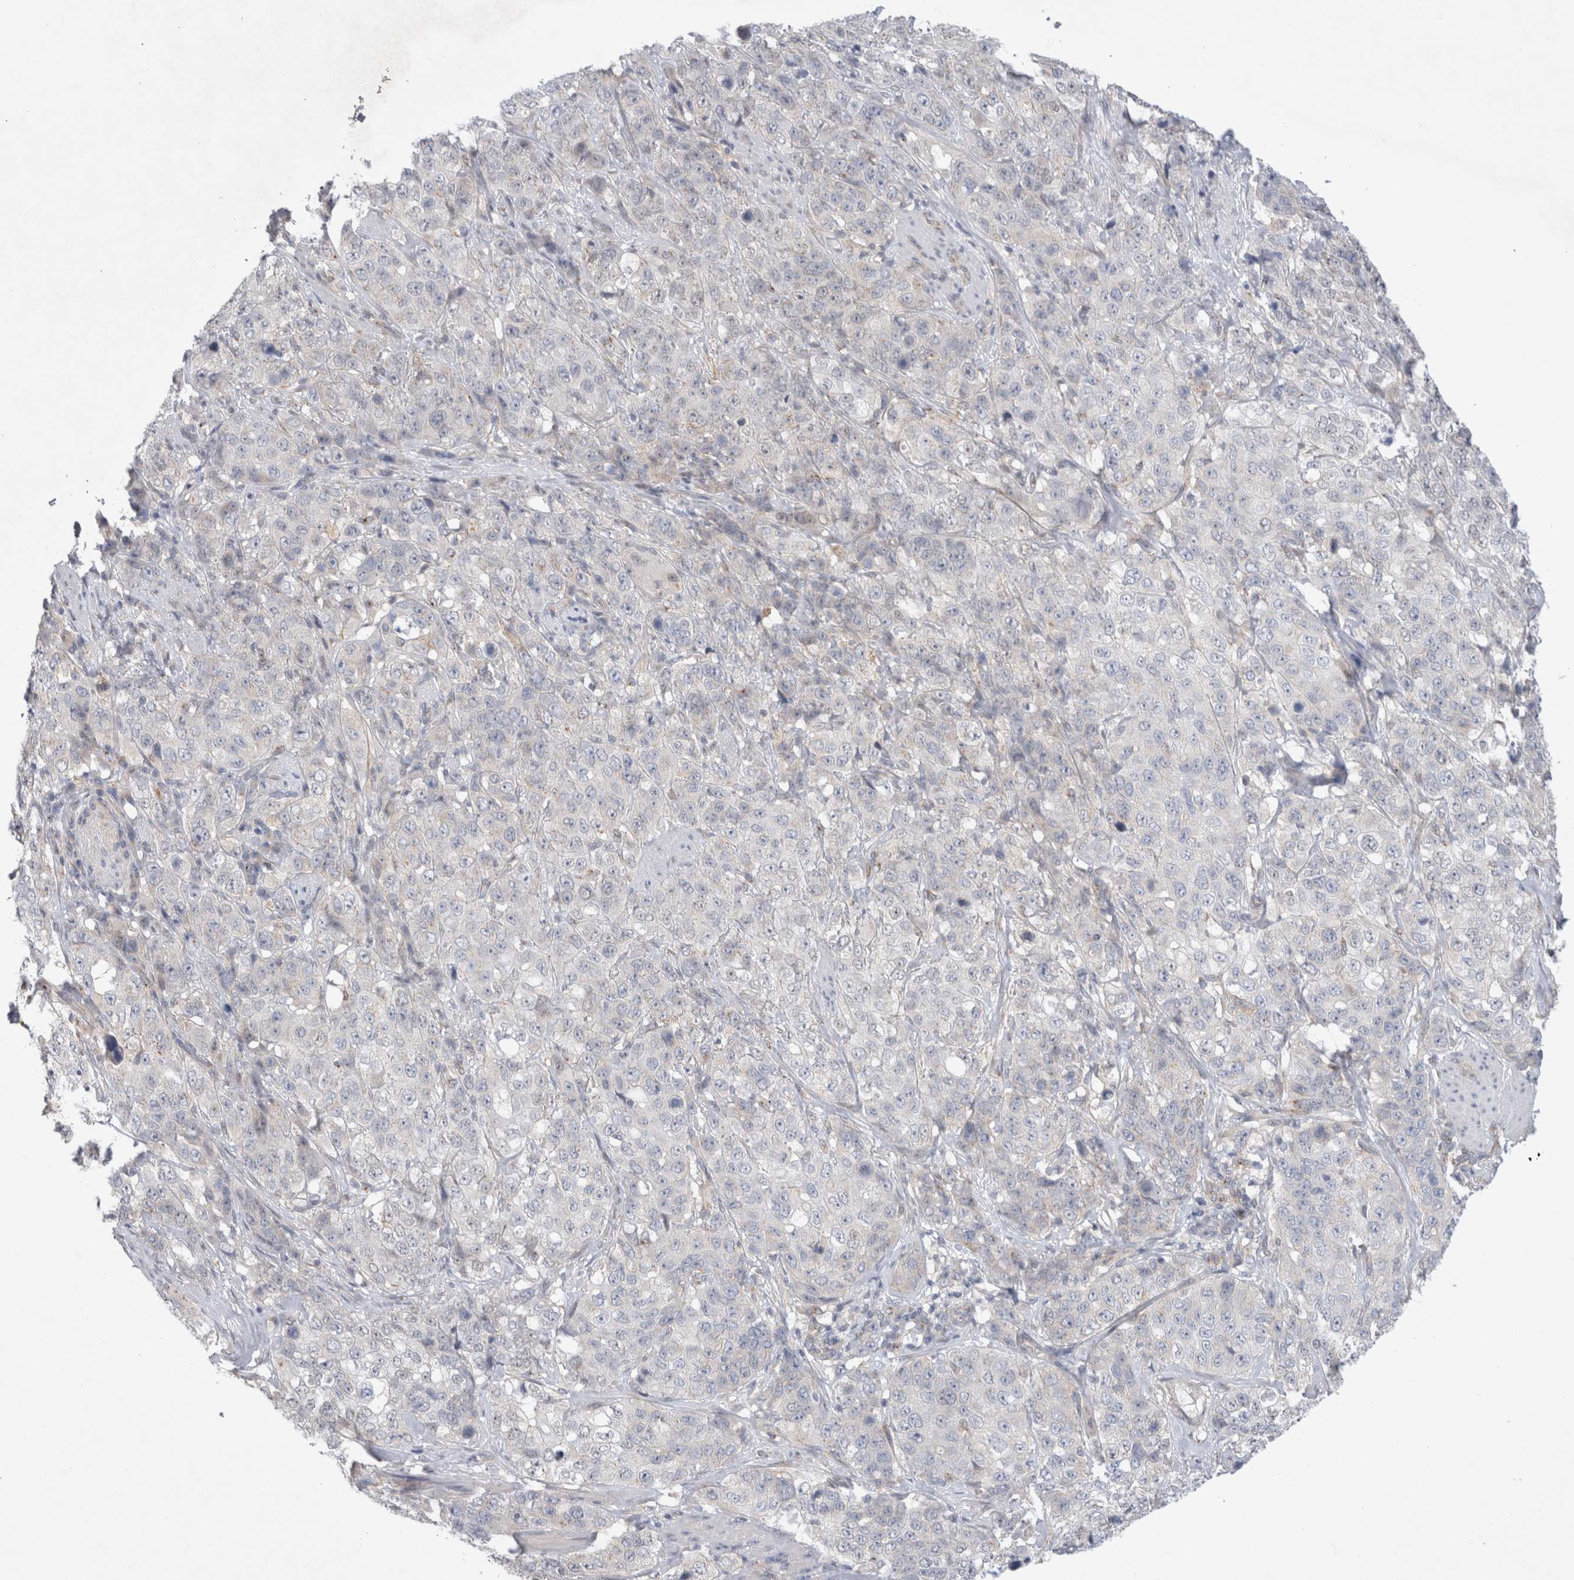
{"staining": {"intensity": "negative", "quantity": "none", "location": "none"}, "tissue": "stomach cancer", "cell_type": "Tumor cells", "image_type": "cancer", "snomed": [{"axis": "morphology", "description": "Adenocarcinoma, NOS"}, {"axis": "topography", "description": "Stomach"}], "caption": "Tumor cells show no significant protein staining in stomach cancer (adenocarcinoma).", "gene": "BICD2", "patient": {"sex": "male", "age": 48}}